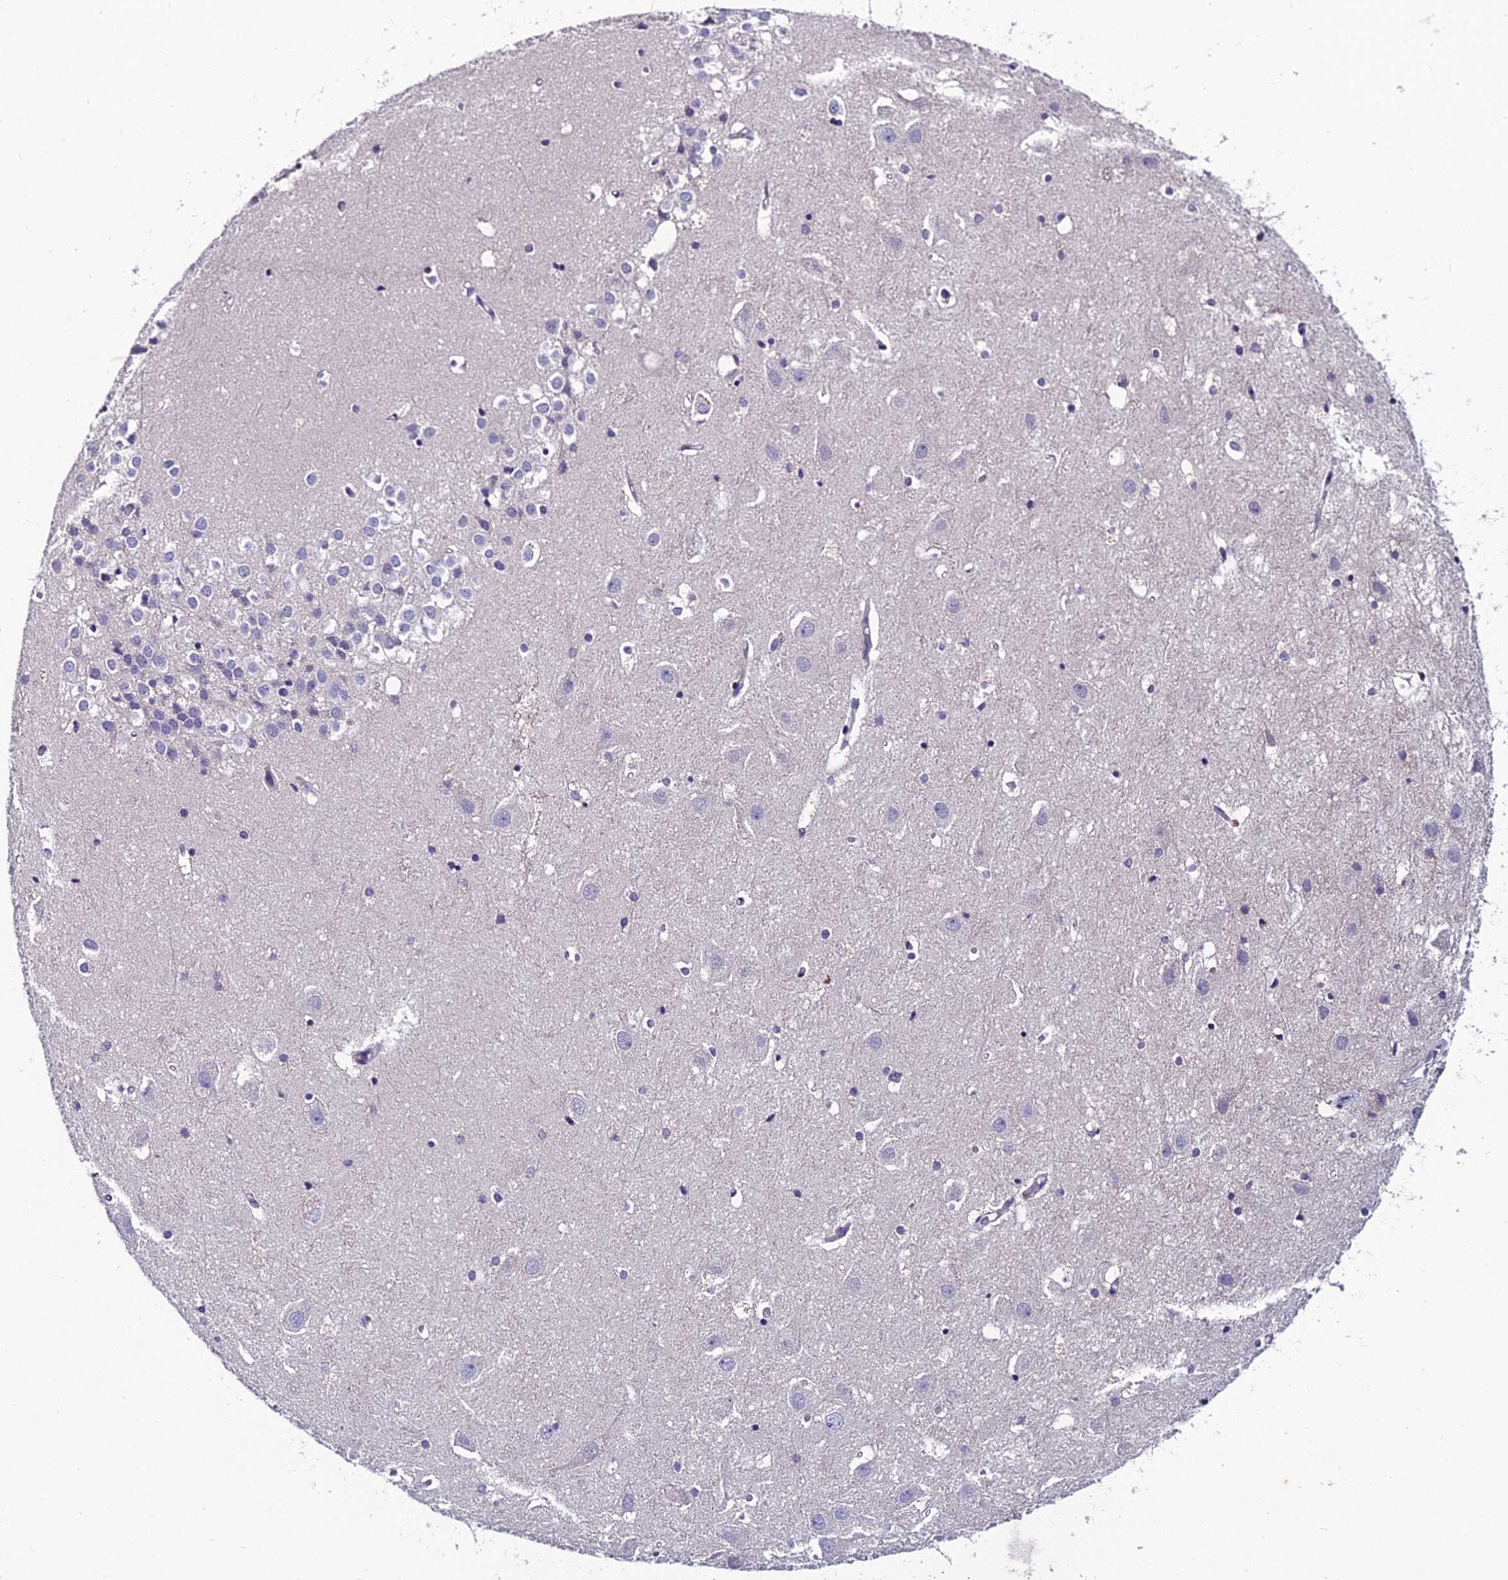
{"staining": {"intensity": "negative", "quantity": "none", "location": "none"}, "tissue": "hippocampus", "cell_type": "Glial cells", "image_type": "normal", "snomed": [{"axis": "morphology", "description": "Normal tissue, NOS"}, {"axis": "topography", "description": "Hippocampus"}], "caption": "Glial cells are negative for brown protein staining in unremarkable hippocampus. (Stains: DAB (3,3'-diaminobenzidine) immunohistochemistry with hematoxylin counter stain, Microscopy: brightfield microscopy at high magnification).", "gene": "LGALS7", "patient": {"sex": "female", "age": 52}}